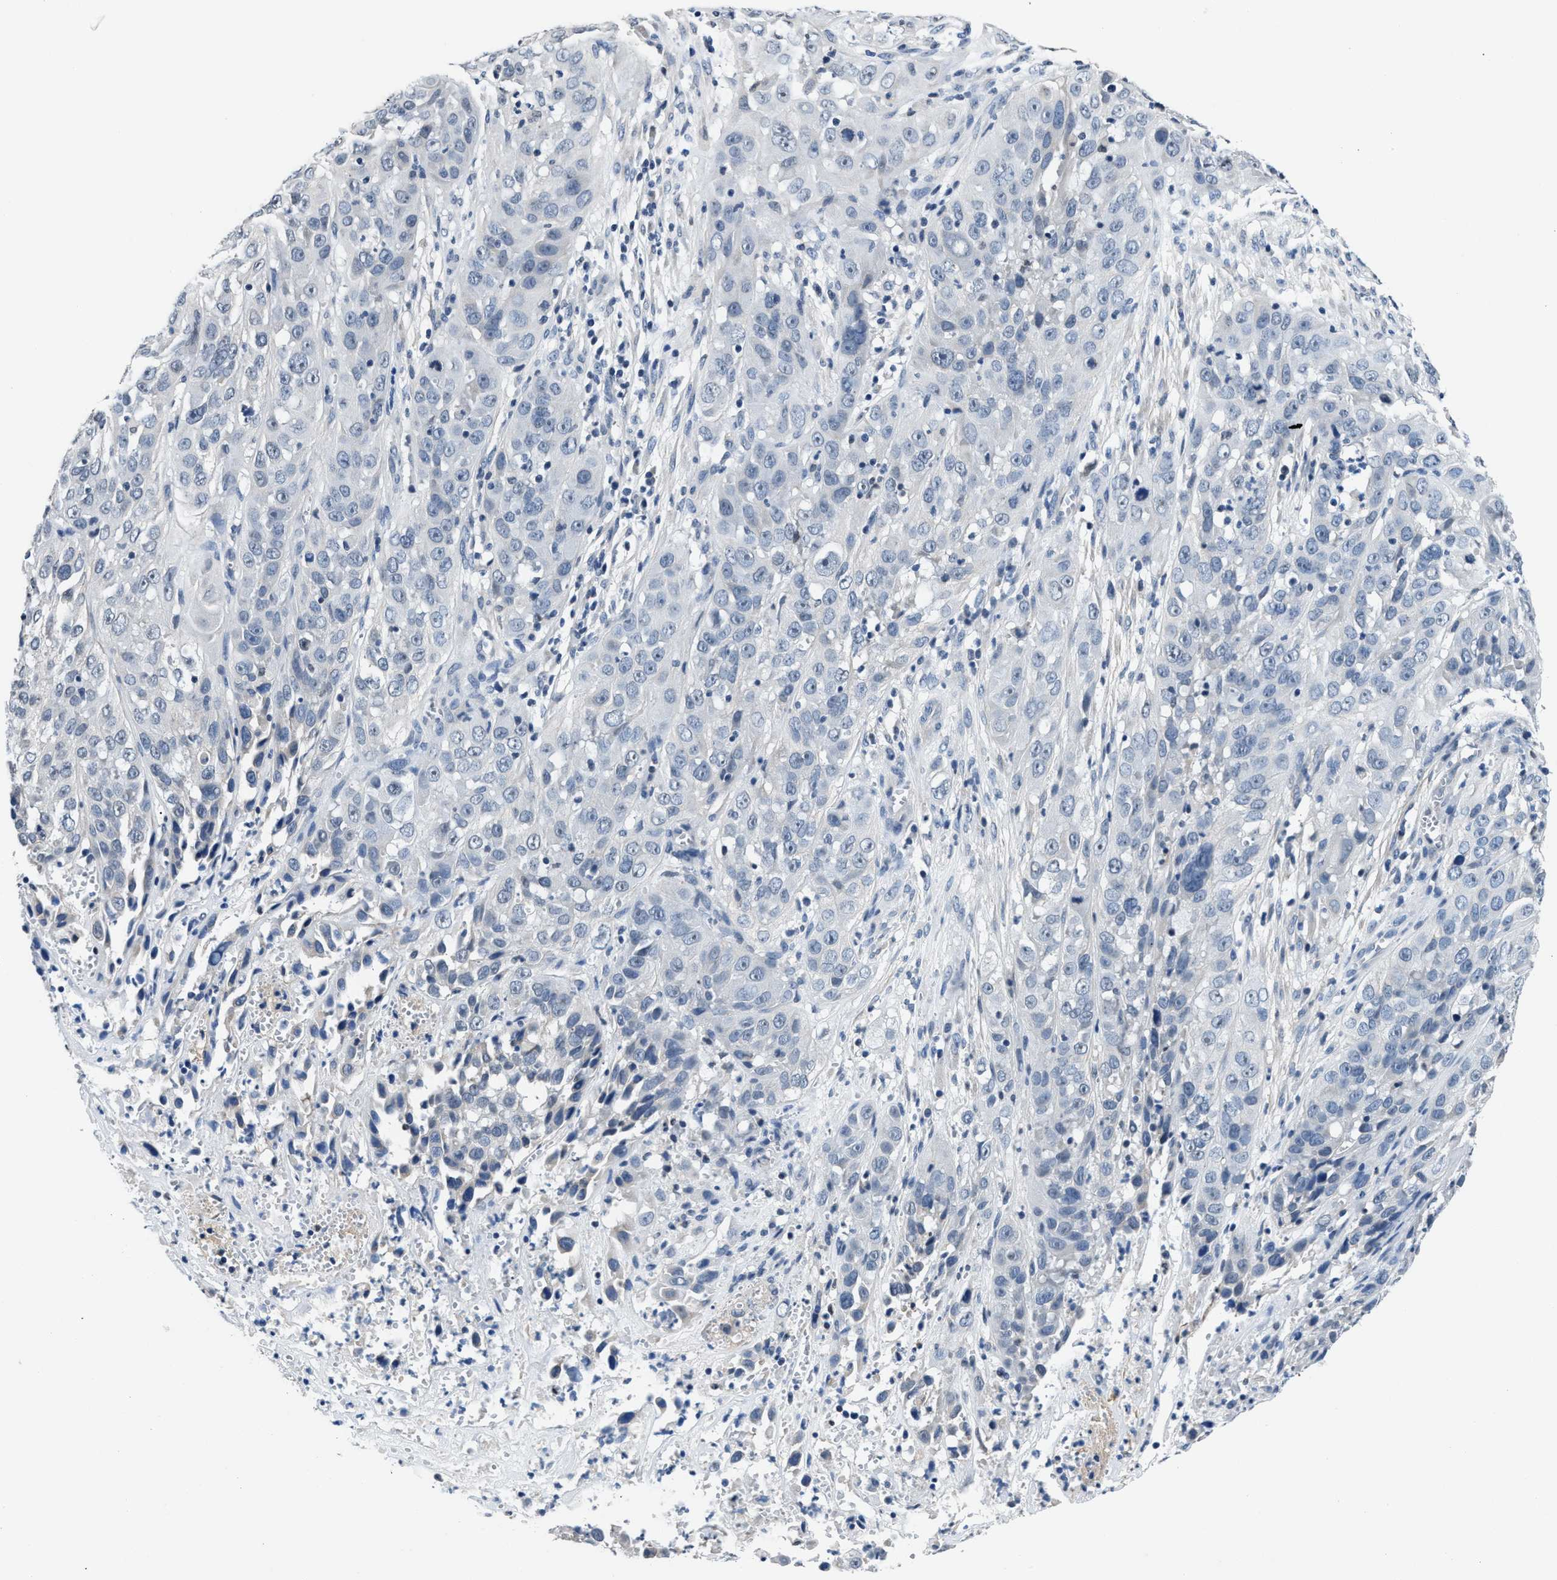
{"staining": {"intensity": "negative", "quantity": "none", "location": "none"}, "tissue": "cervical cancer", "cell_type": "Tumor cells", "image_type": "cancer", "snomed": [{"axis": "morphology", "description": "Squamous cell carcinoma, NOS"}, {"axis": "topography", "description": "Cervix"}], "caption": "Immunohistochemistry (IHC) histopathology image of neoplastic tissue: cervical squamous cell carcinoma stained with DAB exhibits no significant protein staining in tumor cells.", "gene": "MYH3", "patient": {"sex": "female", "age": 32}}